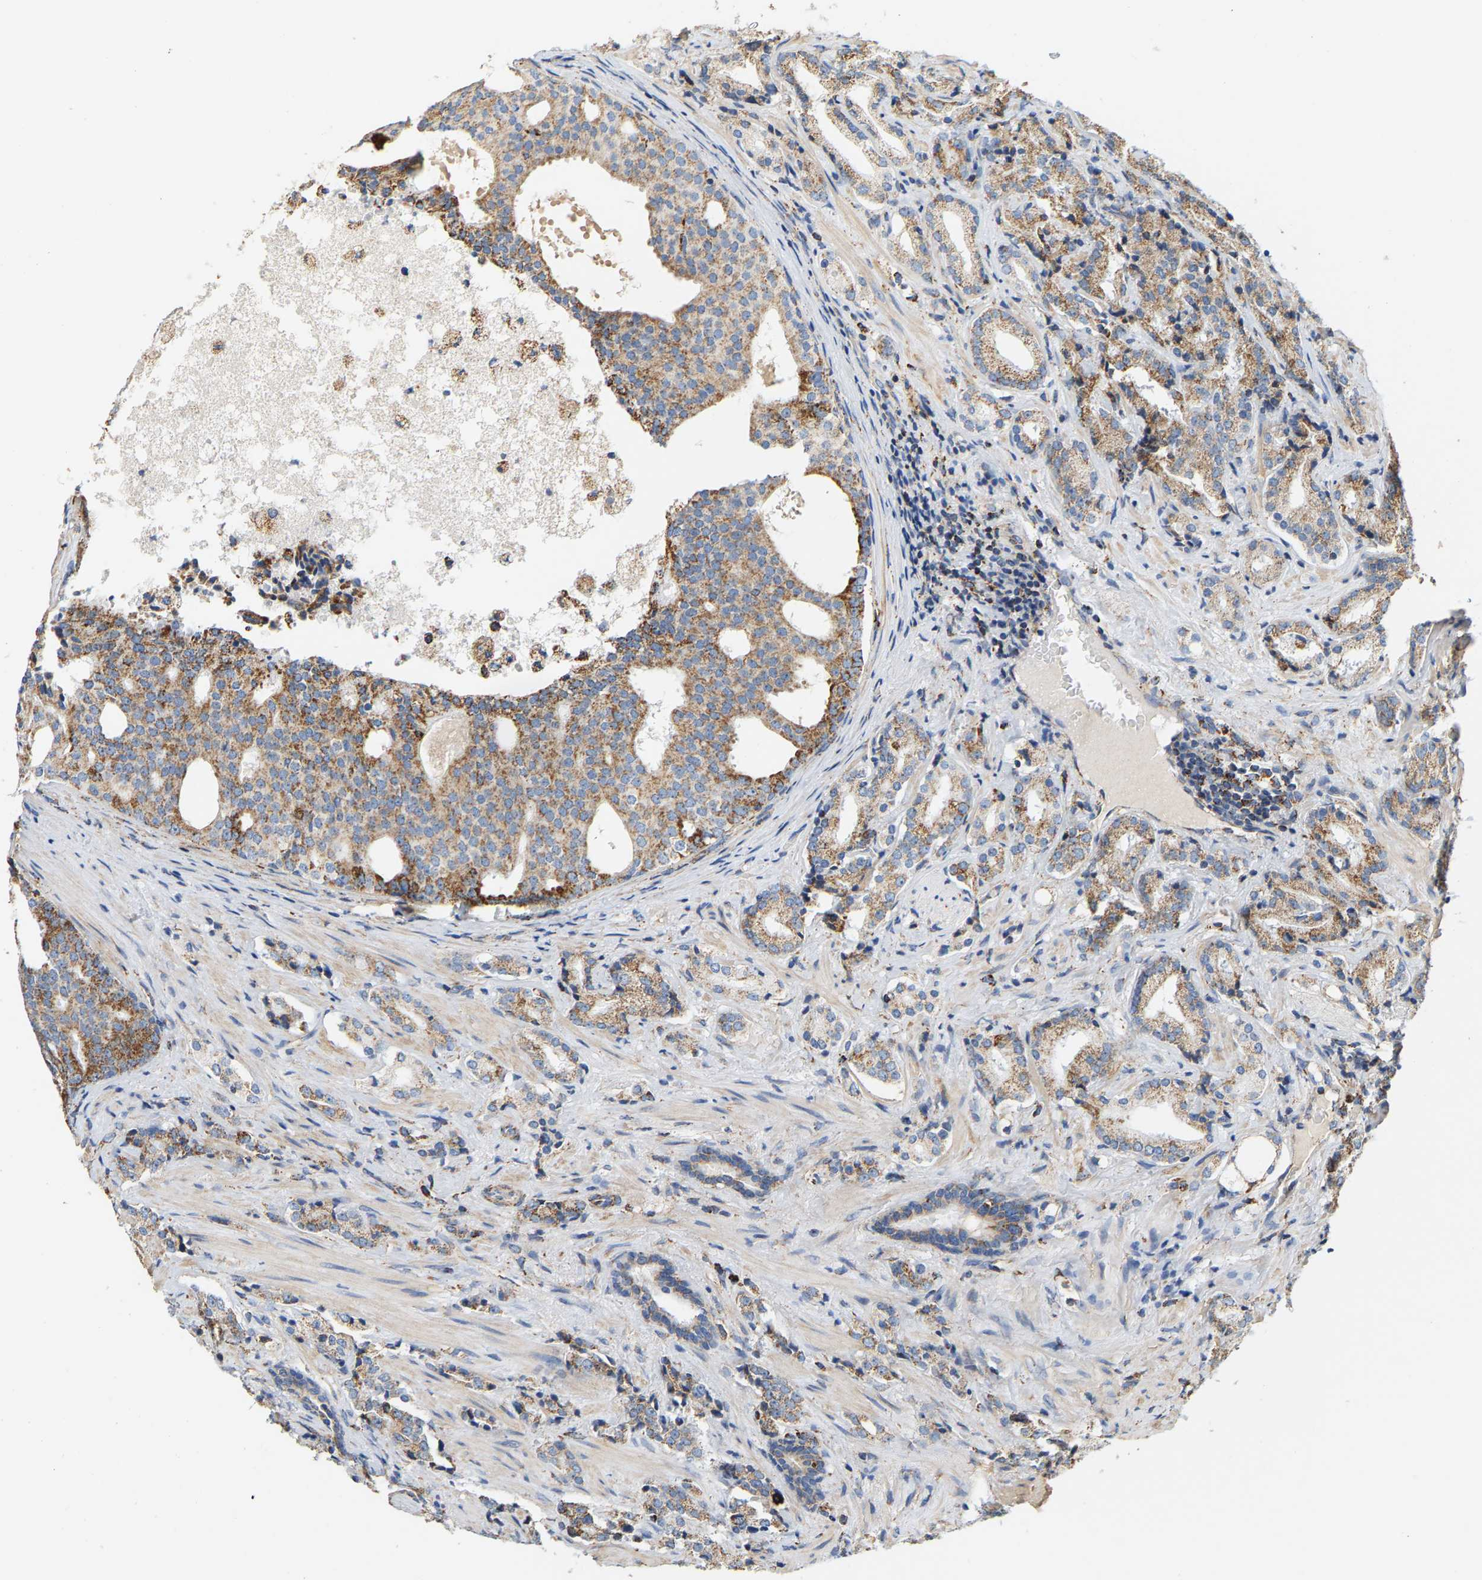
{"staining": {"intensity": "moderate", "quantity": "25%-75%", "location": "cytoplasmic/membranous"}, "tissue": "prostate cancer", "cell_type": "Tumor cells", "image_type": "cancer", "snomed": [{"axis": "morphology", "description": "Adenocarcinoma, High grade"}, {"axis": "topography", "description": "Prostate"}], "caption": "Immunohistochemical staining of human prostate cancer displays moderate cytoplasmic/membranous protein positivity in about 25%-75% of tumor cells.", "gene": "SHMT2", "patient": {"sex": "male", "age": 71}}